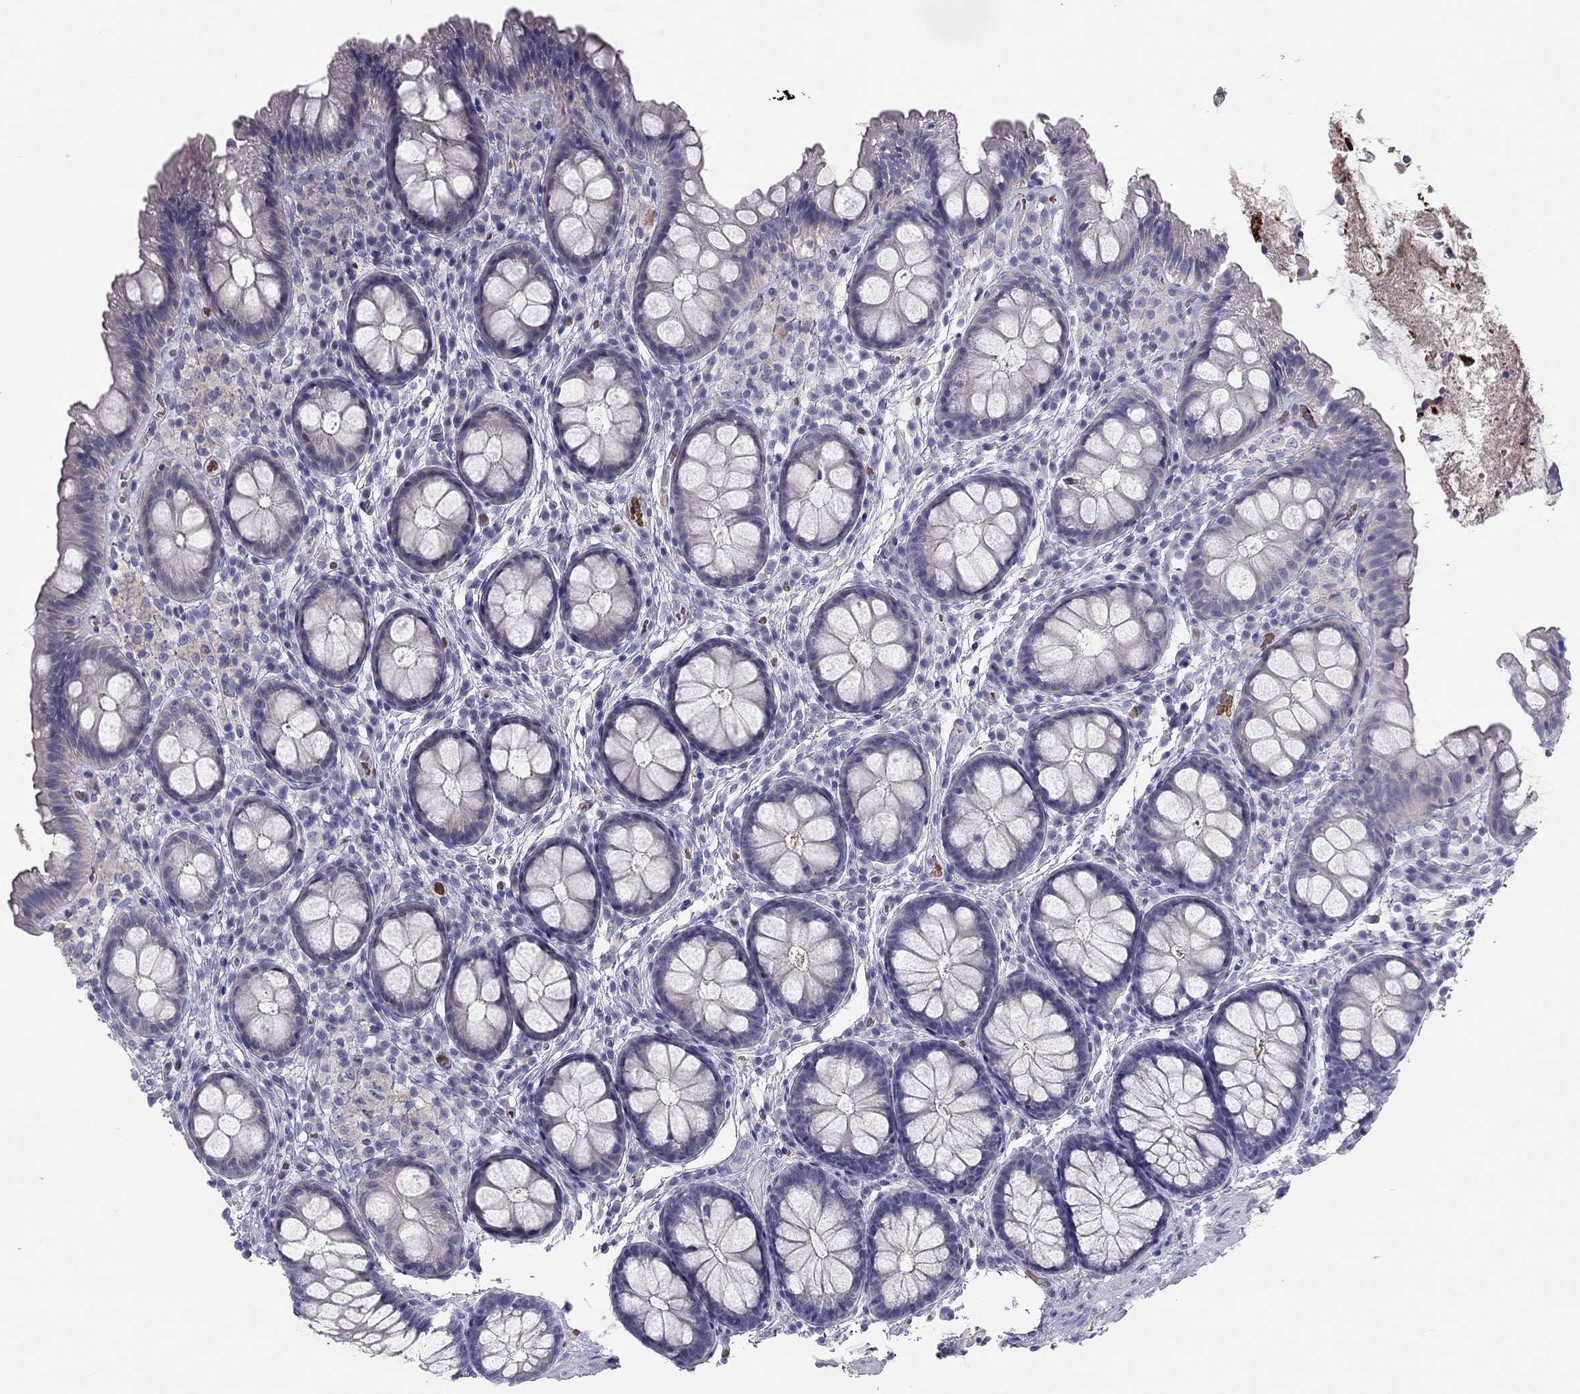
{"staining": {"intensity": "negative", "quantity": "none", "location": "none"}, "tissue": "colon", "cell_type": "Endothelial cells", "image_type": "normal", "snomed": [{"axis": "morphology", "description": "Normal tissue, NOS"}, {"axis": "topography", "description": "Colon"}], "caption": "Benign colon was stained to show a protein in brown. There is no significant positivity in endothelial cells. (Immunohistochemistry, brightfield microscopy, high magnification).", "gene": "RHCE", "patient": {"sex": "female", "age": 86}}